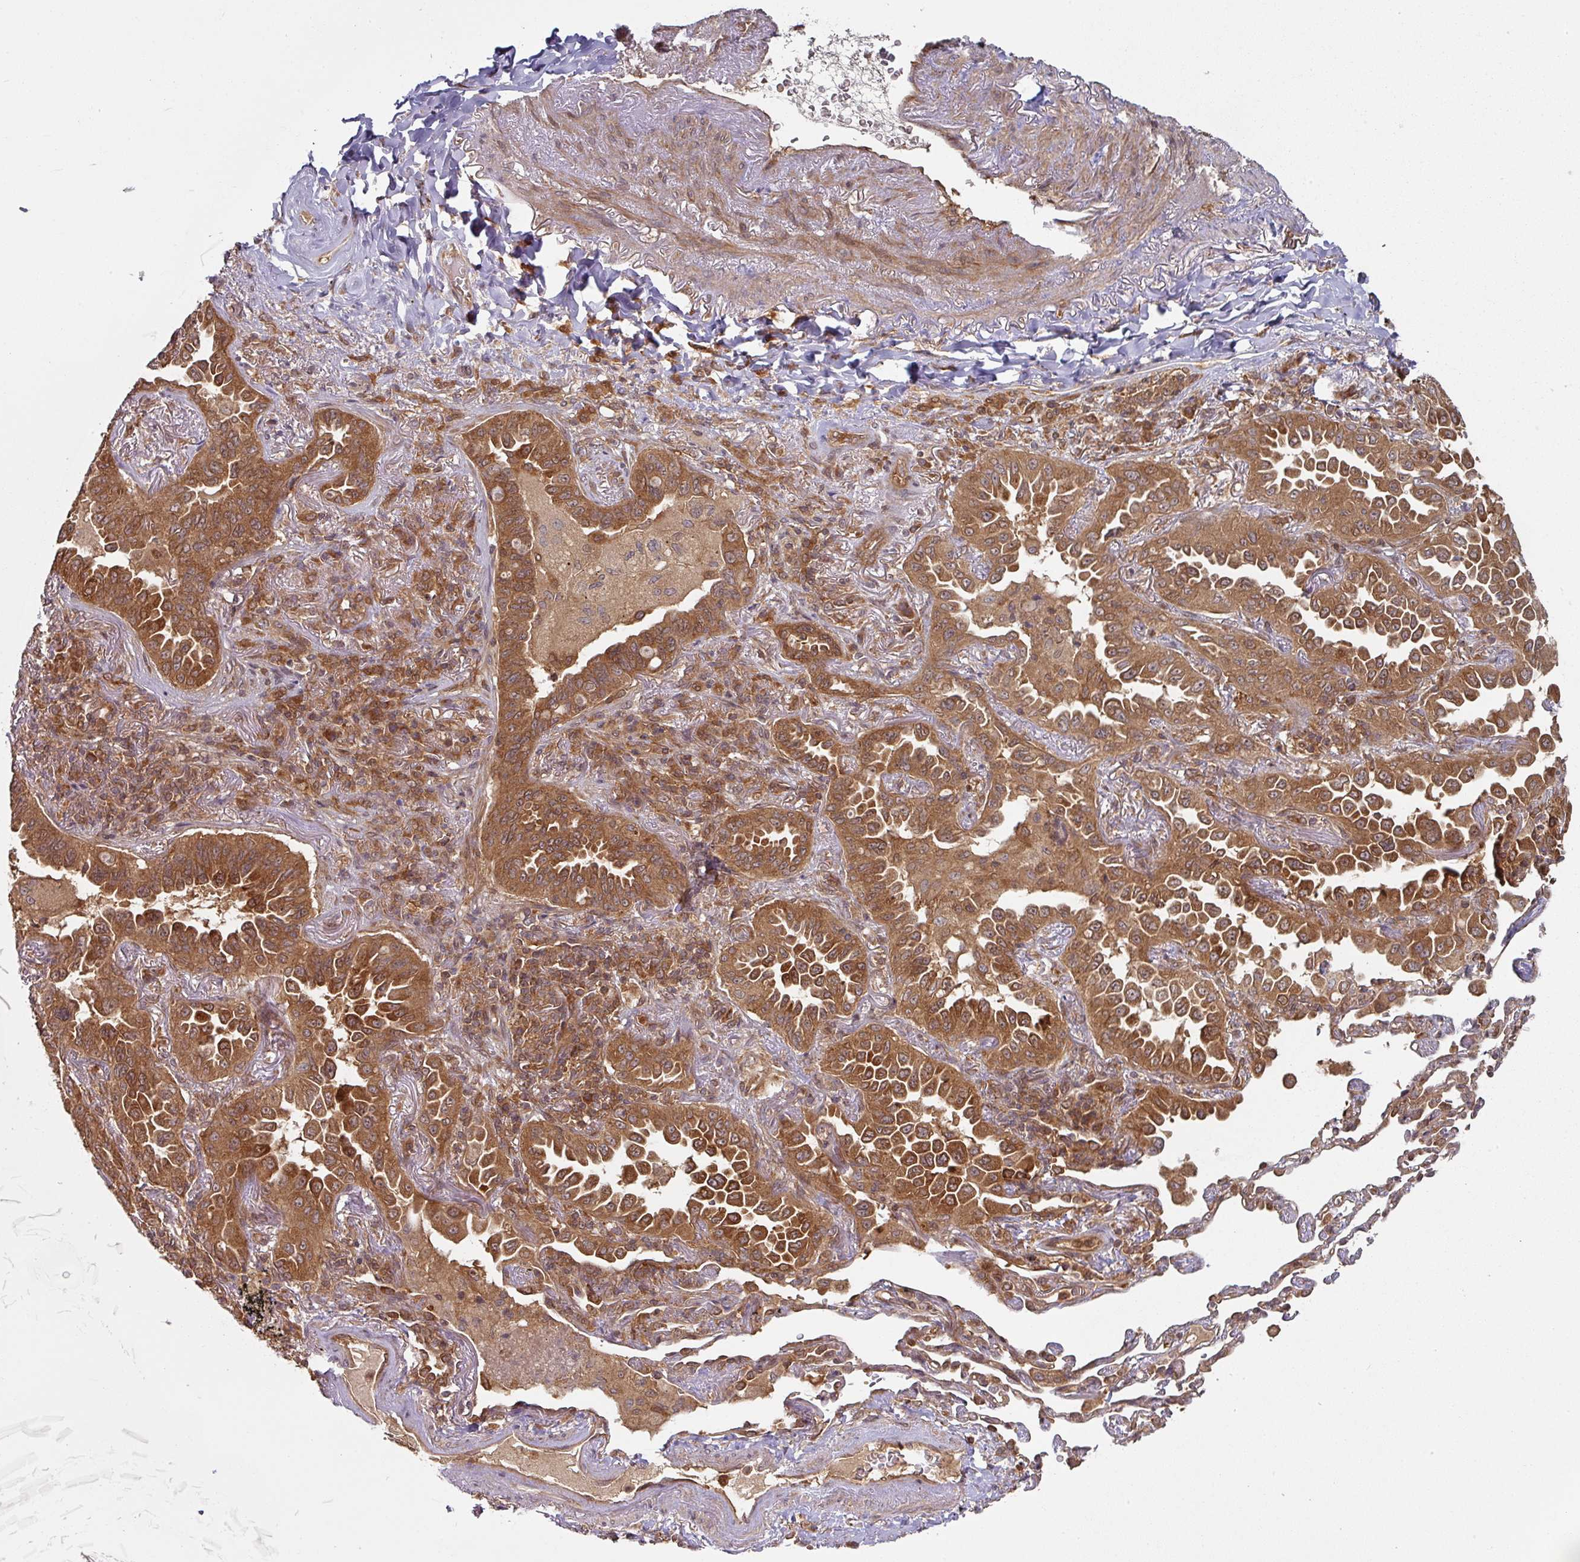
{"staining": {"intensity": "strong", "quantity": ">75%", "location": "cytoplasmic/membranous"}, "tissue": "lung cancer", "cell_type": "Tumor cells", "image_type": "cancer", "snomed": [{"axis": "morphology", "description": "Adenocarcinoma, NOS"}, {"axis": "topography", "description": "Lung"}], "caption": "This image exhibits IHC staining of human lung cancer (adenocarcinoma), with high strong cytoplasmic/membranous expression in approximately >75% of tumor cells.", "gene": "EIF4EBP2", "patient": {"sex": "female", "age": 69}}